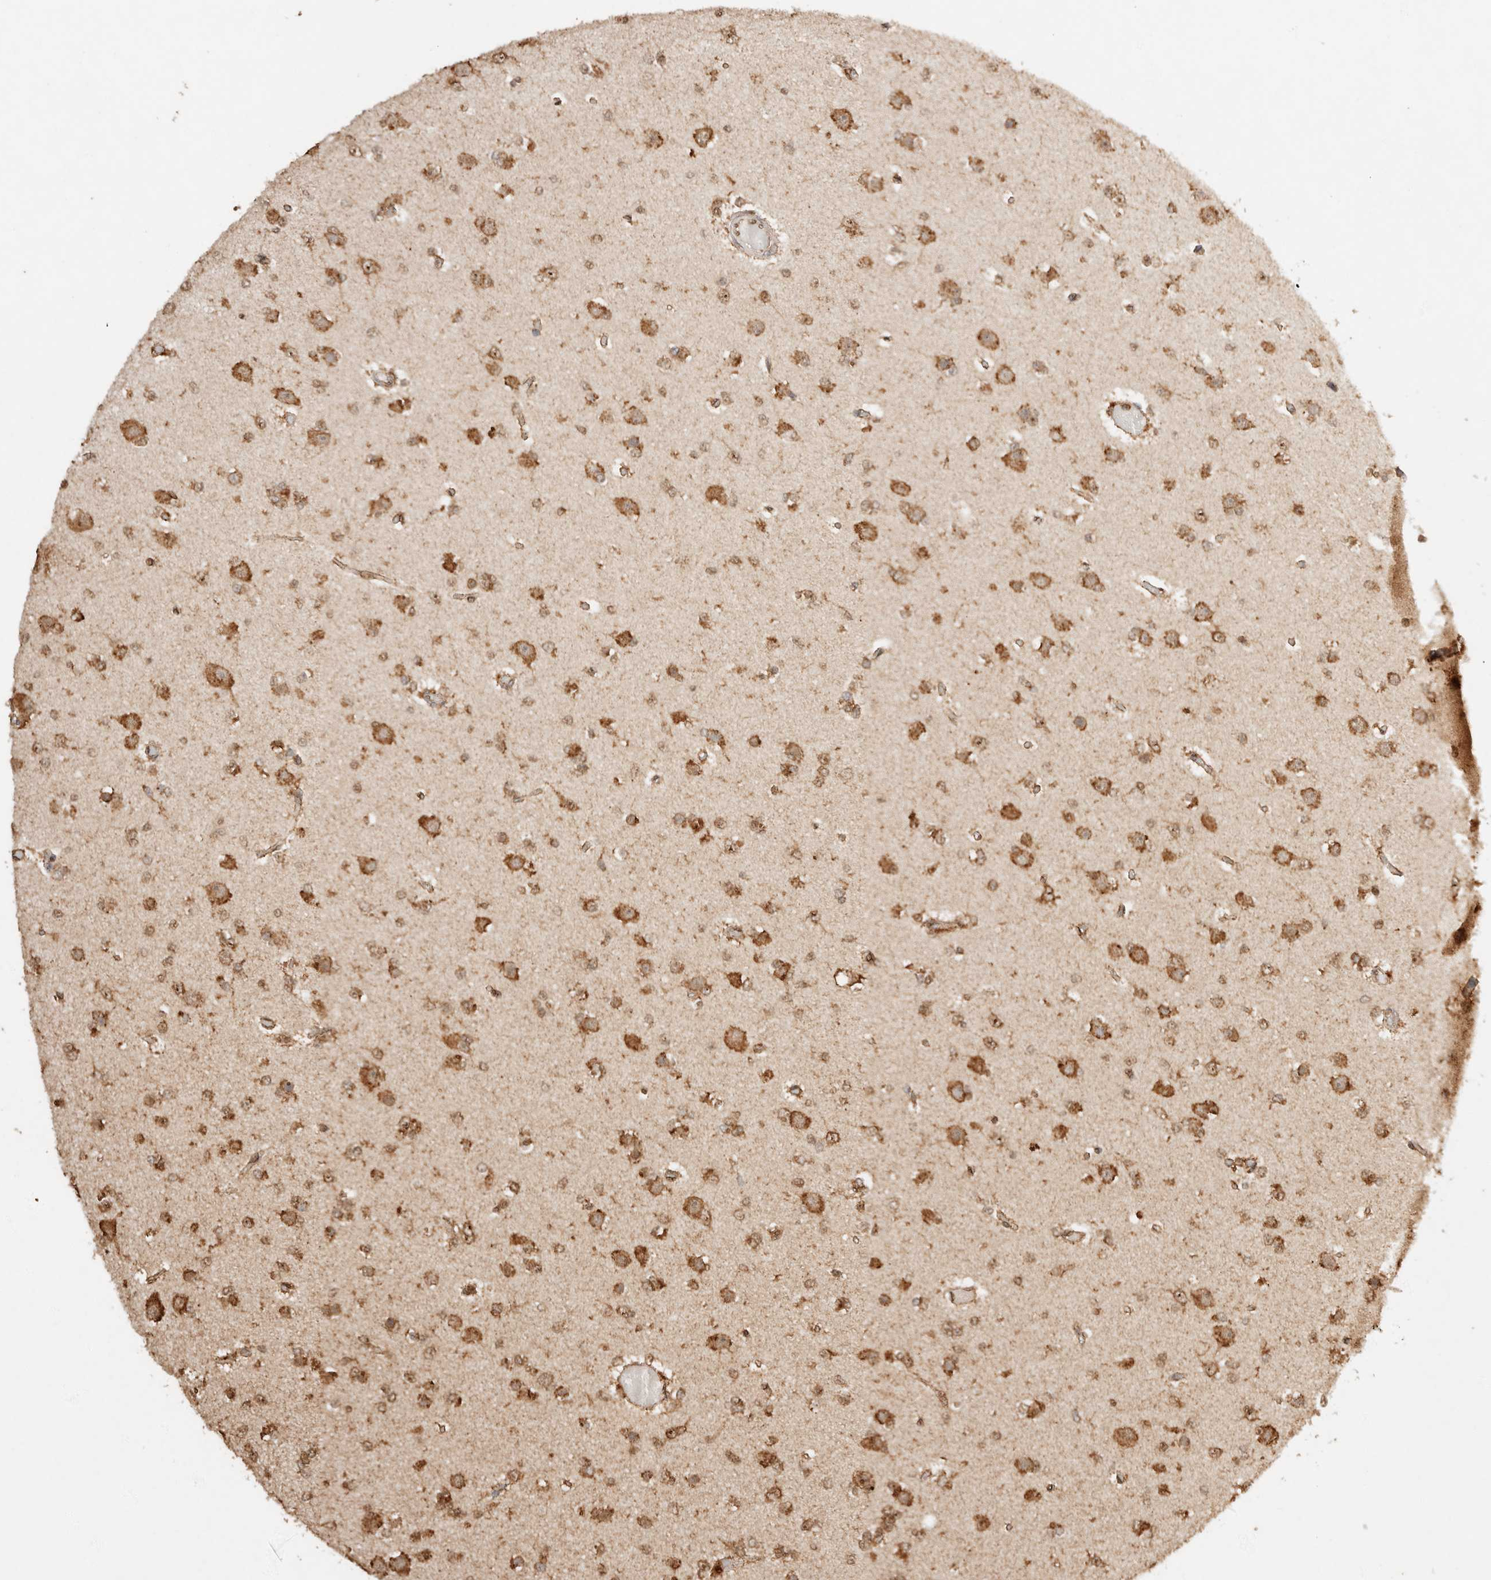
{"staining": {"intensity": "moderate", "quantity": ">75%", "location": "cytoplasmic/membranous"}, "tissue": "glioma", "cell_type": "Tumor cells", "image_type": "cancer", "snomed": [{"axis": "morphology", "description": "Glioma, malignant, Low grade"}, {"axis": "topography", "description": "Brain"}], "caption": "Protein staining of low-grade glioma (malignant) tissue exhibits moderate cytoplasmic/membranous positivity in about >75% of tumor cells. (brown staining indicates protein expression, while blue staining denotes nuclei).", "gene": "ERAP1", "patient": {"sex": "female", "age": 22}}